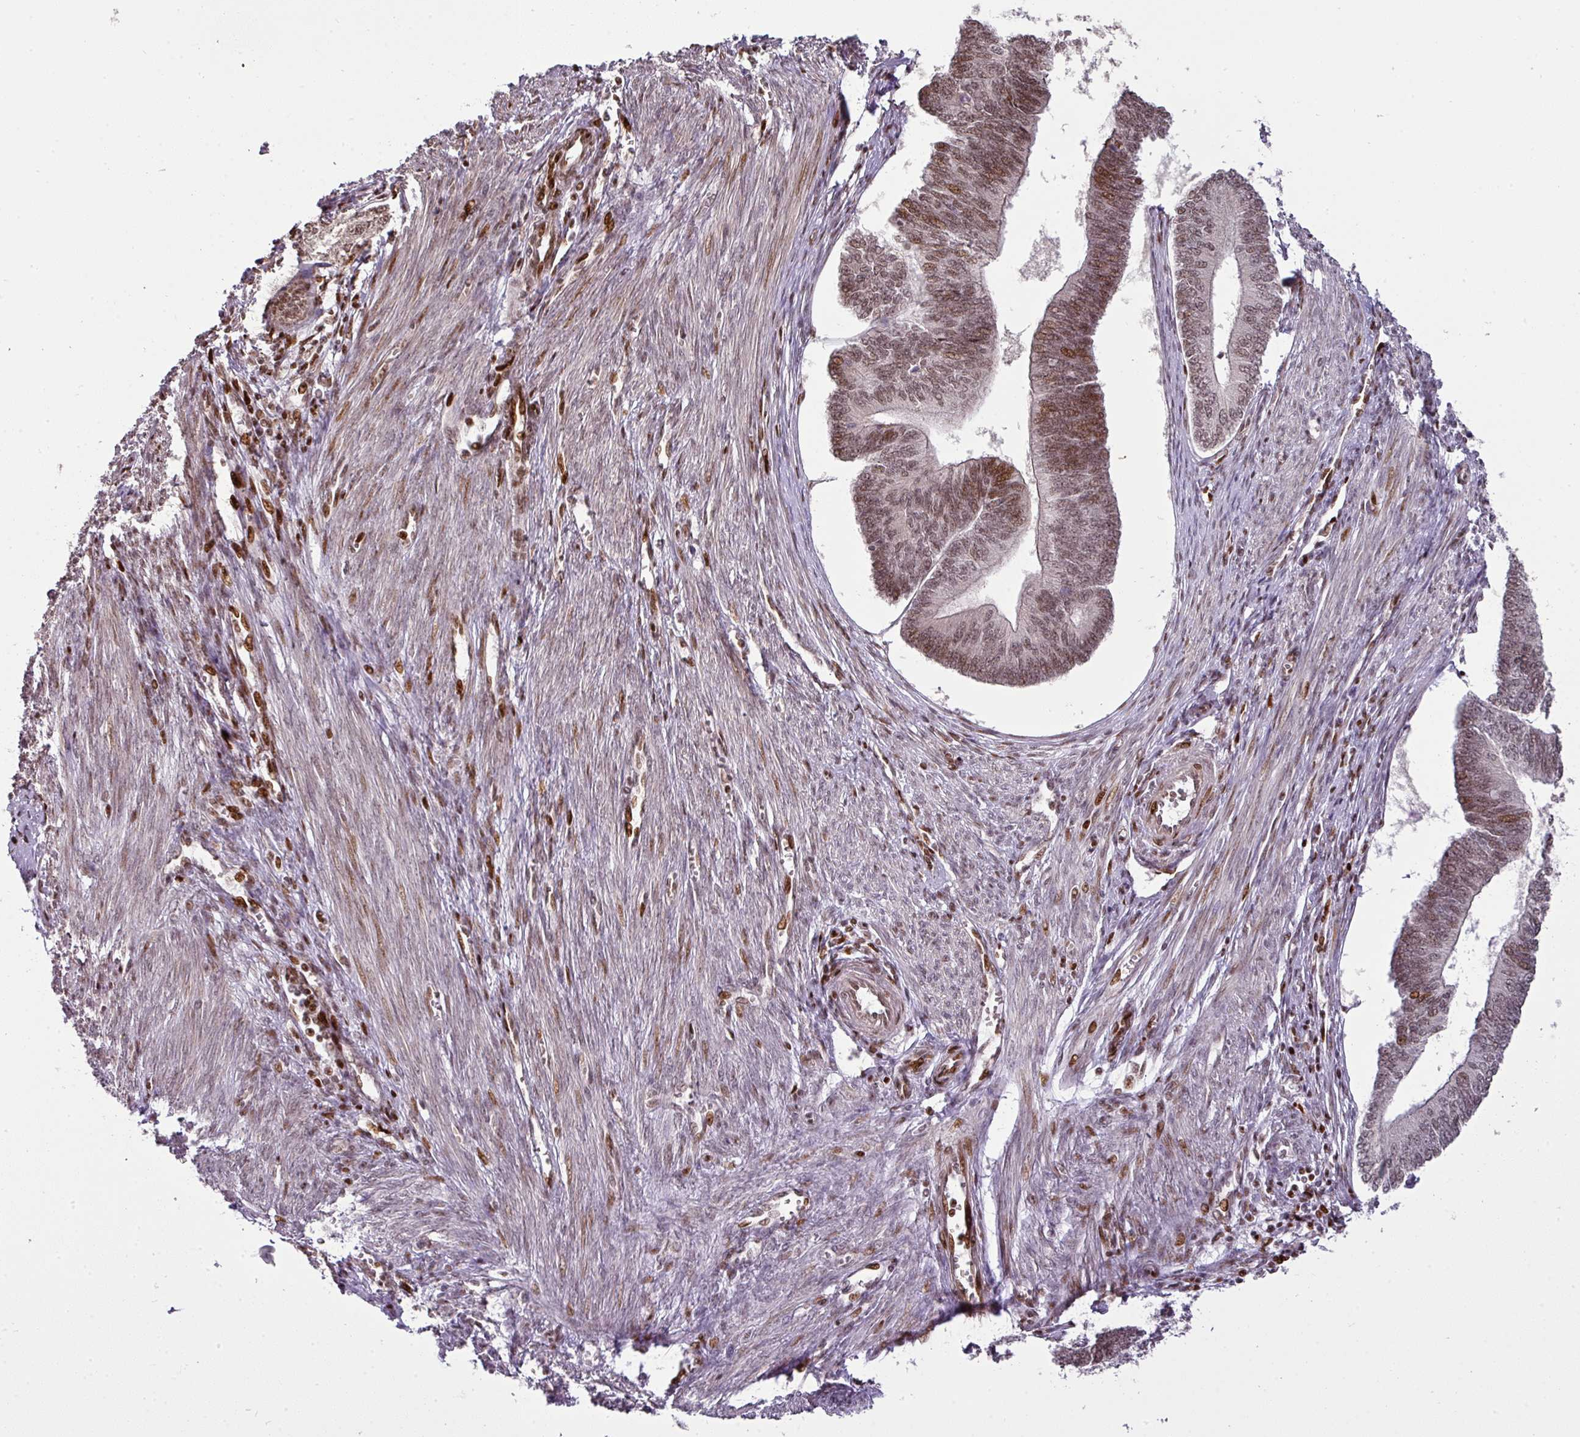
{"staining": {"intensity": "moderate", "quantity": ">75%", "location": "nuclear"}, "tissue": "endometrial cancer", "cell_type": "Tumor cells", "image_type": "cancer", "snomed": [{"axis": "morphology", "description": "Adenocarcinoma, NOS"}, {"axis": "topography", "description": "Endometrium"}], "caption": "Endometrial adenocarcinoma stained with a protein marker displays moderate staining in tumor cells.", "gene": "MYSM1", "patient": {"sex": "female", "age": 68}}